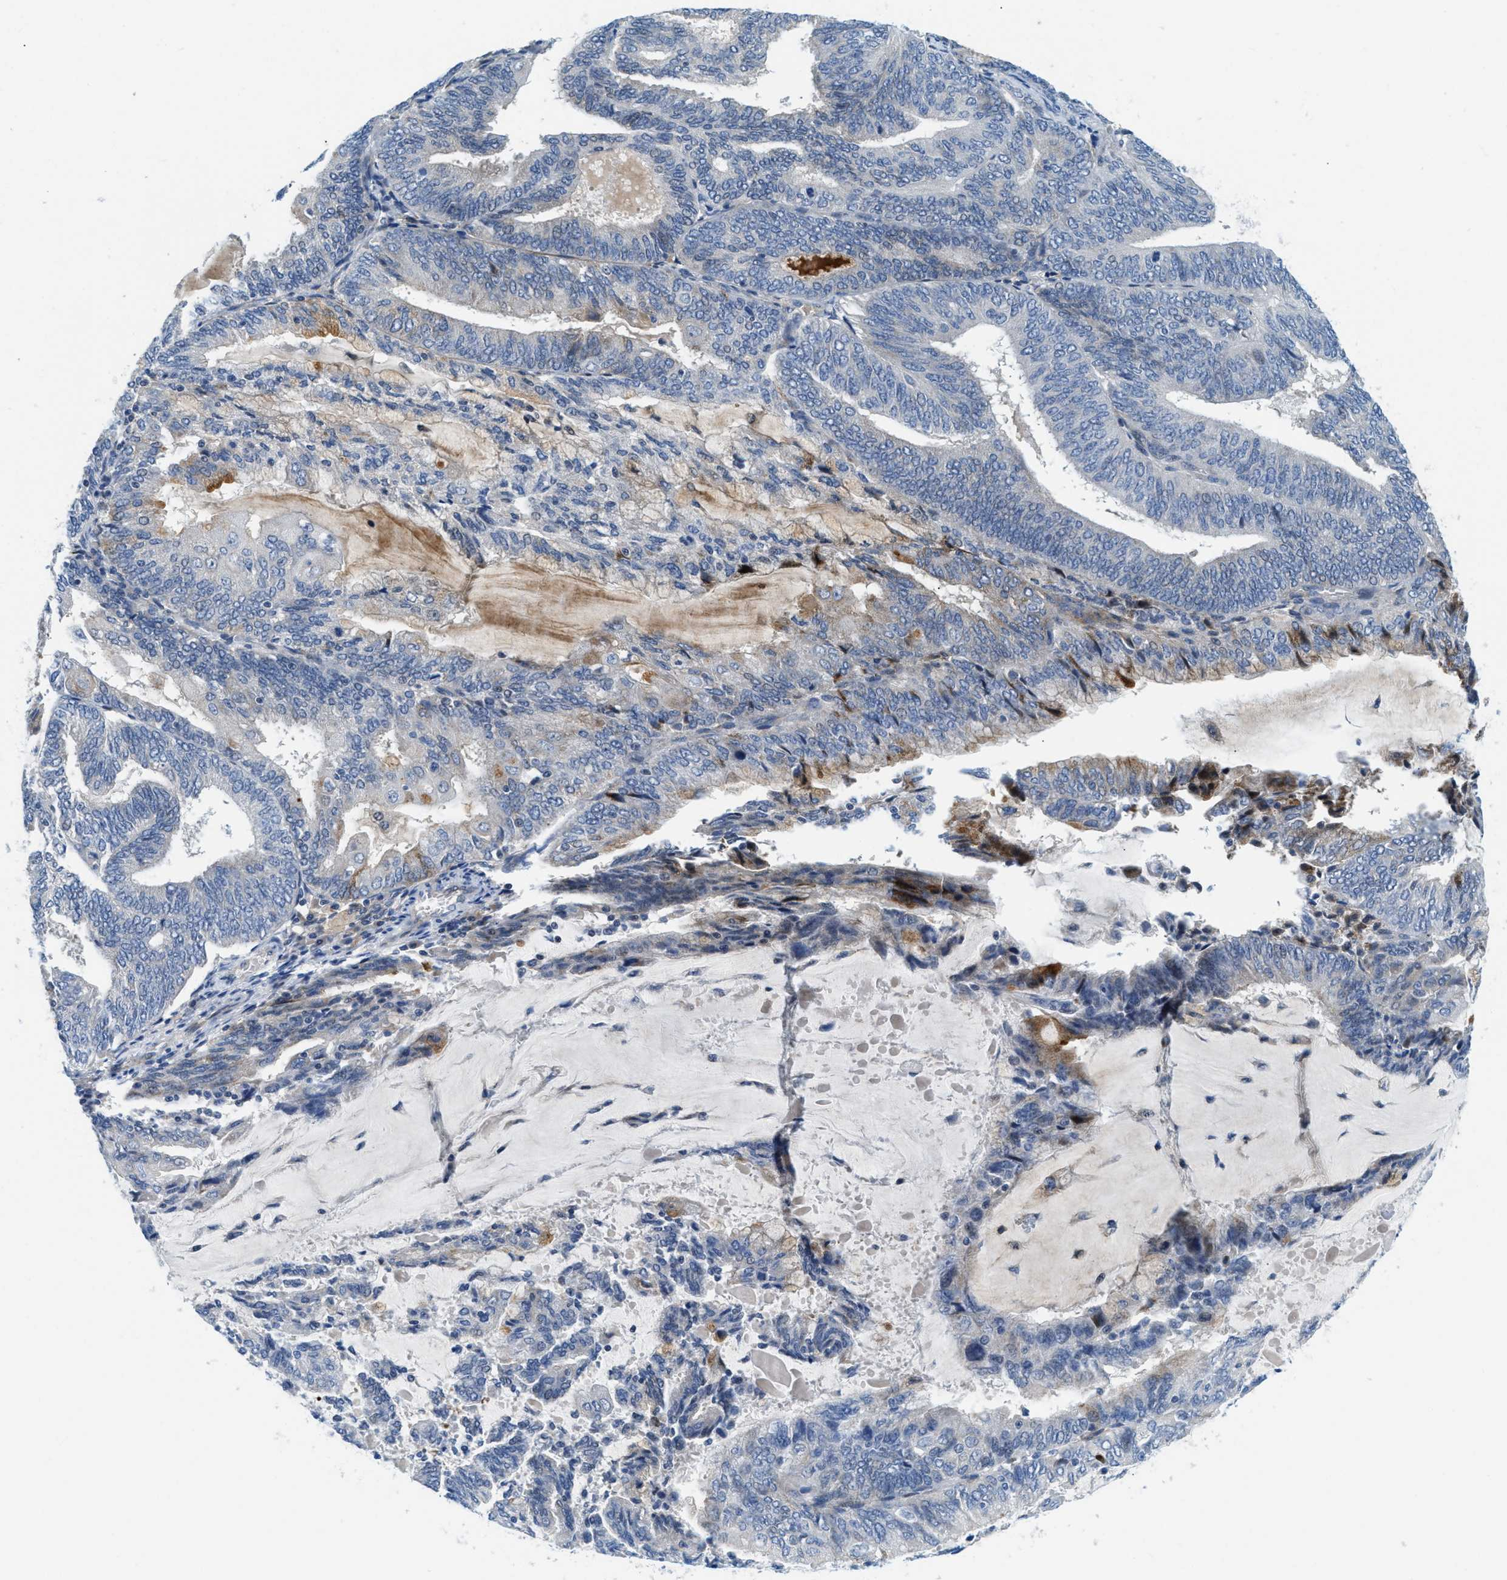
{"staining": {"intensity": "negative", "quantity": "none", "location": "none"}, "tissue": "endometrial cancer", "cell_type": "Tumor cells", "image_type": "cancer", "snomed": [{"axis": "morphology", "description": "Adenocarcinoma, NOS"}, {"axis": "topography", "description": "Endometrium"}], "caption": "Tumor cells show no significant expression in adenocarcinoma (endometrial).", "gene": "CFB", "patient": {"sex": "female", "age": 81}}